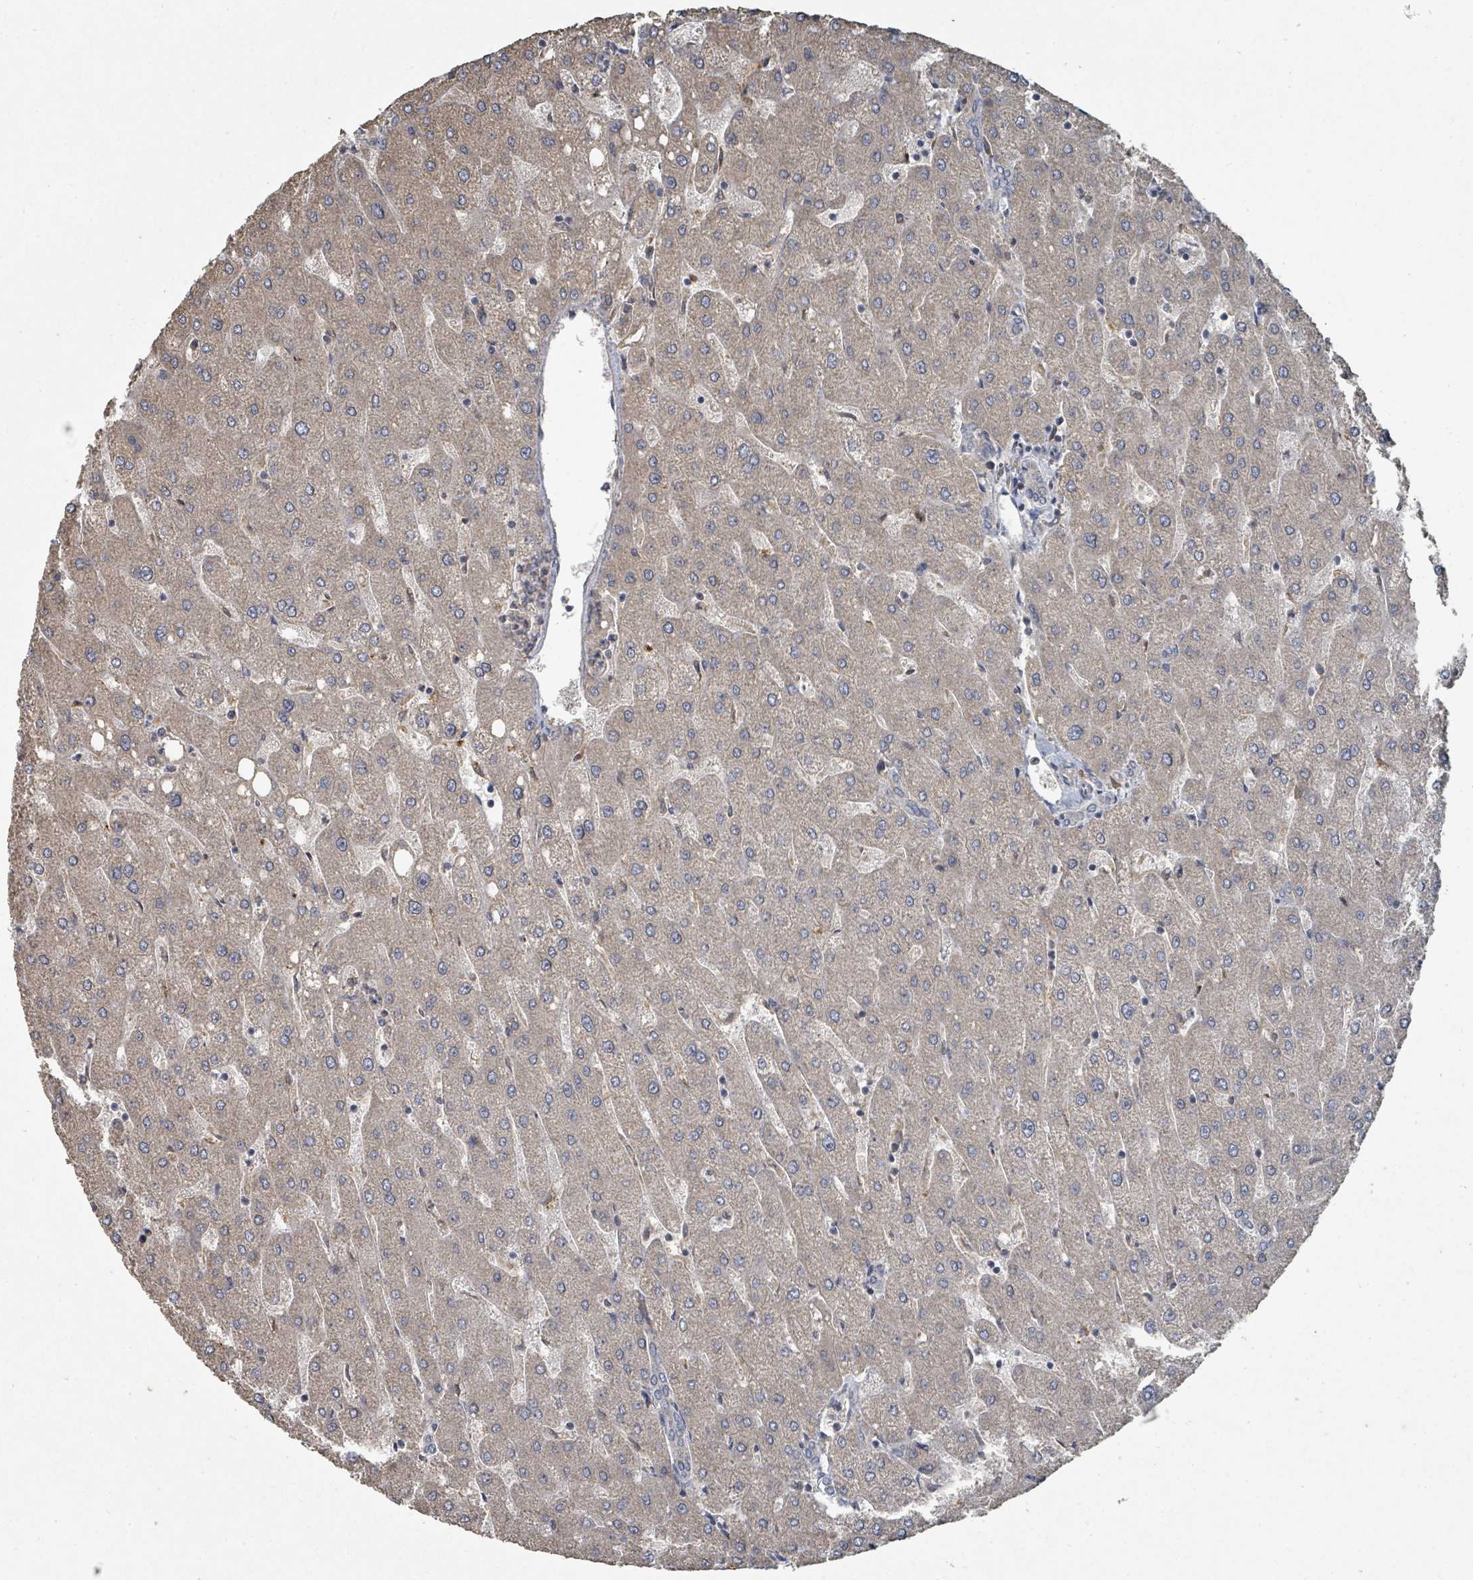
{"staining": {"intensity": "weak", "quantity": "<25%", "location": "cytoplasmic/membranous"}, "tissue": "liver", "cell_type": "Cholangiocytes", "image_type": "normal", "snomed": [{"axis": "morphology", "description": "Normal tissue, NOS"}, {"axis": "topography", "description": "Liver"}], "caption": "The immunohistochemistry histopathology image has no significant positivity in cholangiocytes of liver.", "gene": "WDFY1", "patient": {"sex": "male", "age": 67}}